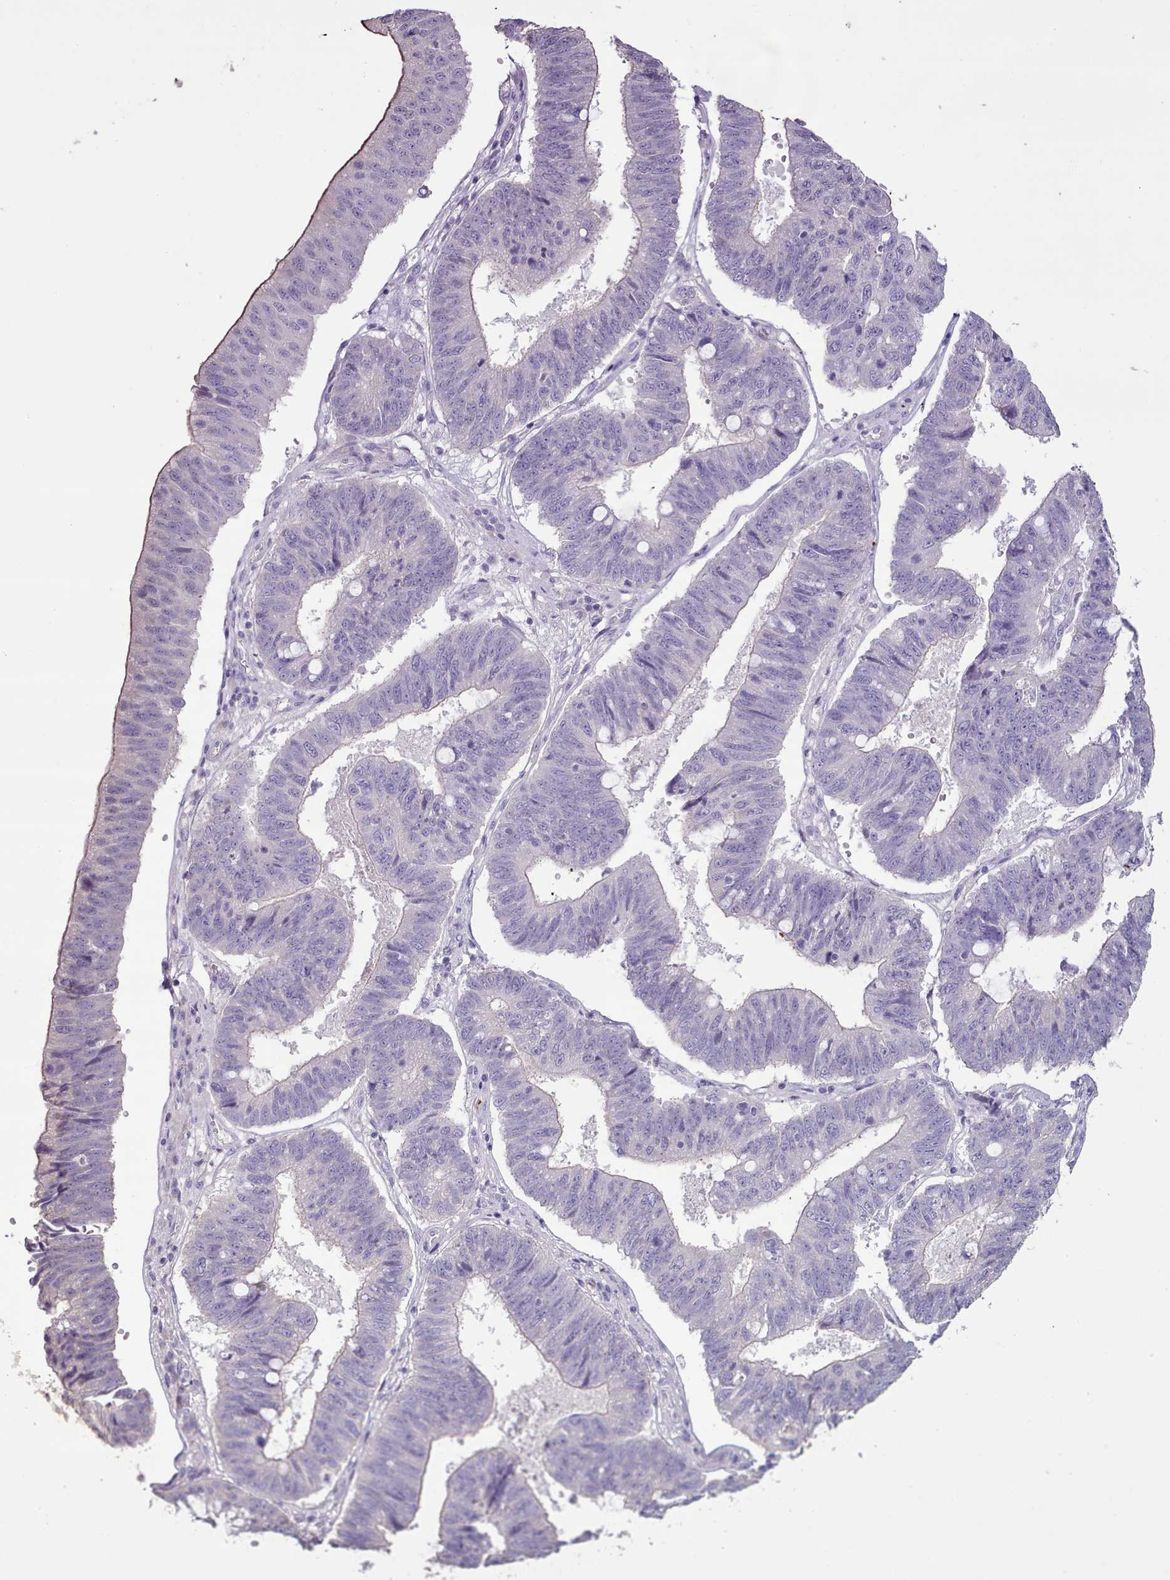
{"staining": {"intensity": "negative", "quantity": "none", "location": "none"}, "tissue": "stomach cancer", "cell_type": "Tumor cells", "image_type": "cancer", "snomed": [{"axis": "morphology", "description": "Adenocarcinoma, NOS"}, {"axis": "topography", "description": "Stomach"}], "caption": "IHC of stomach cancer (adenocarcinoma) reveals no staining in tumor cells. The staining was performed using DAB (3,3'-diaminobenzidine) to visualize the protein expression in brown, while the nuclei were stained in blue with hematoxylin (Magnification: 20x).", "gene": "BLOC1S2", "patient": {"sex": "male", "age": 59}}